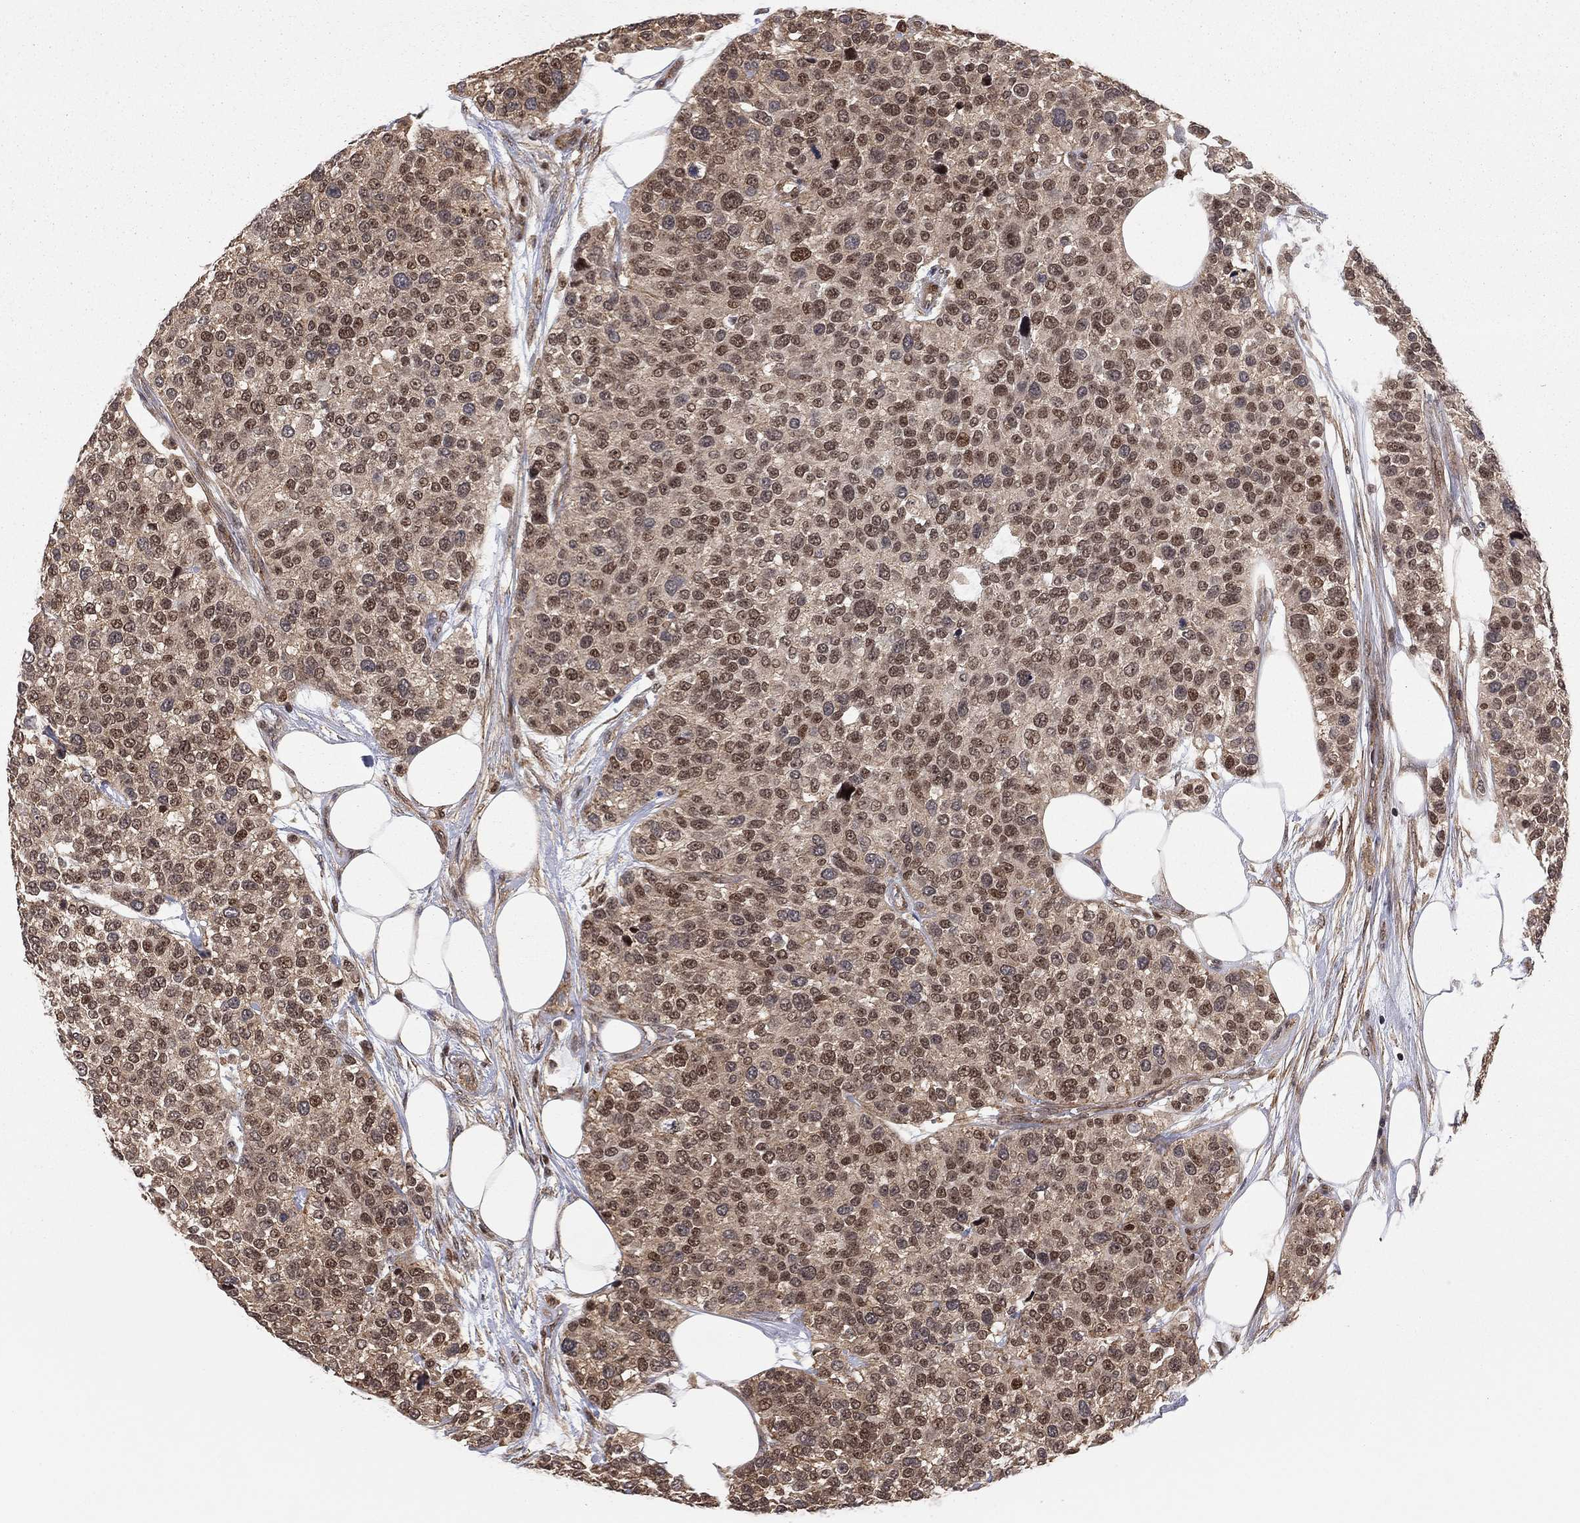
{"staining": {"intensity": "strong", "quantity": "<25%", "location": "cytoplasmic/membranous,nuclear"}, "tissue": "urothelial cancer", "cell_type": "Tumor cells", "image_type": "cancer", "snomed": [{"axis": "morphology", "description": "Urothelial carcinoma, High grade"}, {"axis": "topography", "description": "Urinary bladder"}], "caption": "Immunohistochemistry (IHC) image of human high-grade urothelial carcinoma stained for a protein (brown), which displays medium levels of strong cytoplasmic/membranous and nuclear positivity in approximately <25% of tumor cells.", "gene": "TDP1", "patient": {"sex": "male", "age": 77}}